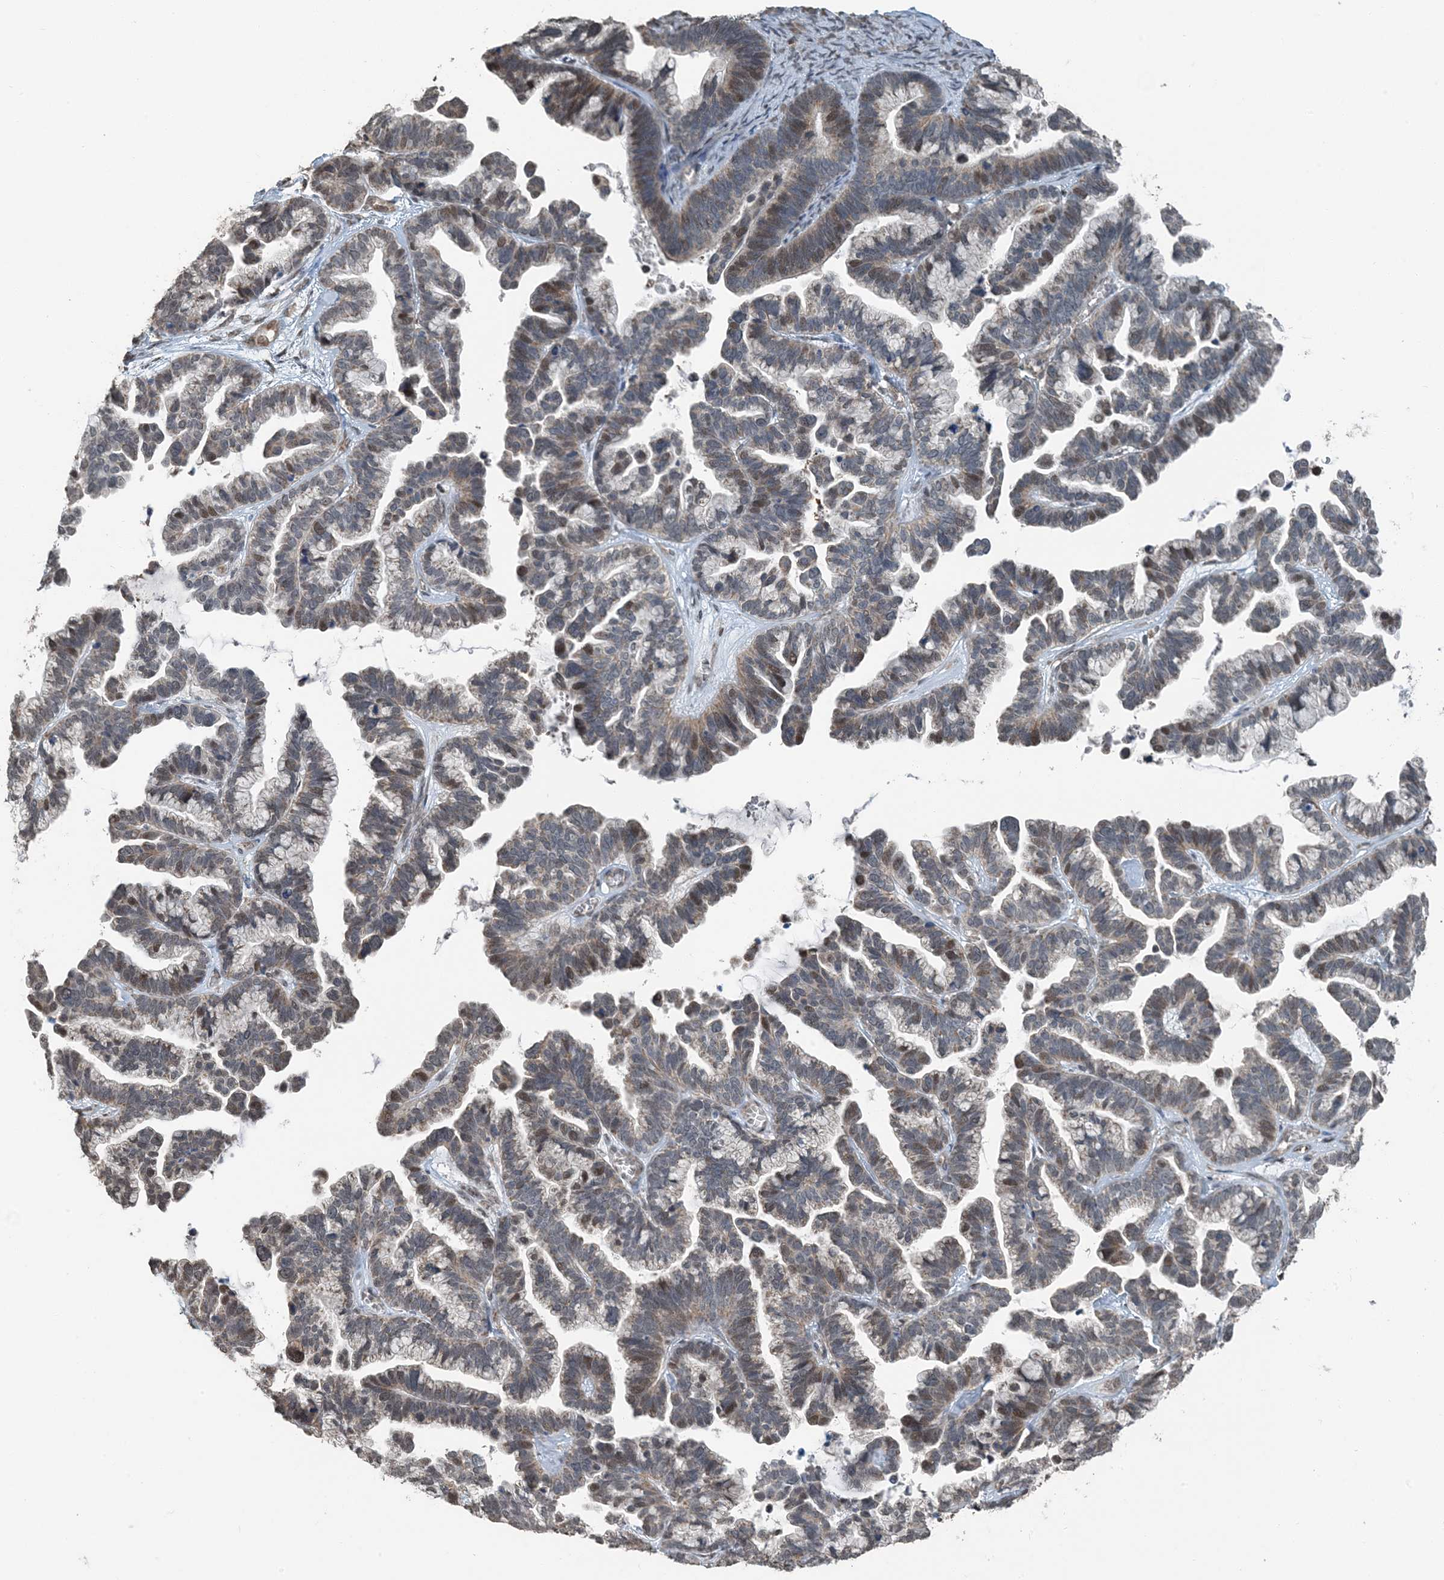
{"staining": {"intensity": "moderate", "quantity": "<25%", "location": "cytoplasmic/membranous,nuclear"}, "tissue": "ovarian cancer", "cell_type": "Tumor cells", "image_type": "cancer", "snomed": [{"axis": "morphology", "description": "Cystadenocarcinoma, serous, NOS"}, {"axis": "topography", "description": "Ovary"}], "caption": "Ovarian serous cystadenocarcinoma stained with immunohistochemistry (IHC) demonstrates moderate cytoplasmic/membranous and nuclear expression in about <25% of tumor cells. (brown staining indicates protein expression, while blue staining denotes nuclei).", "gene": "PILRB", "patient": {"sex": "female", "age": 56}}